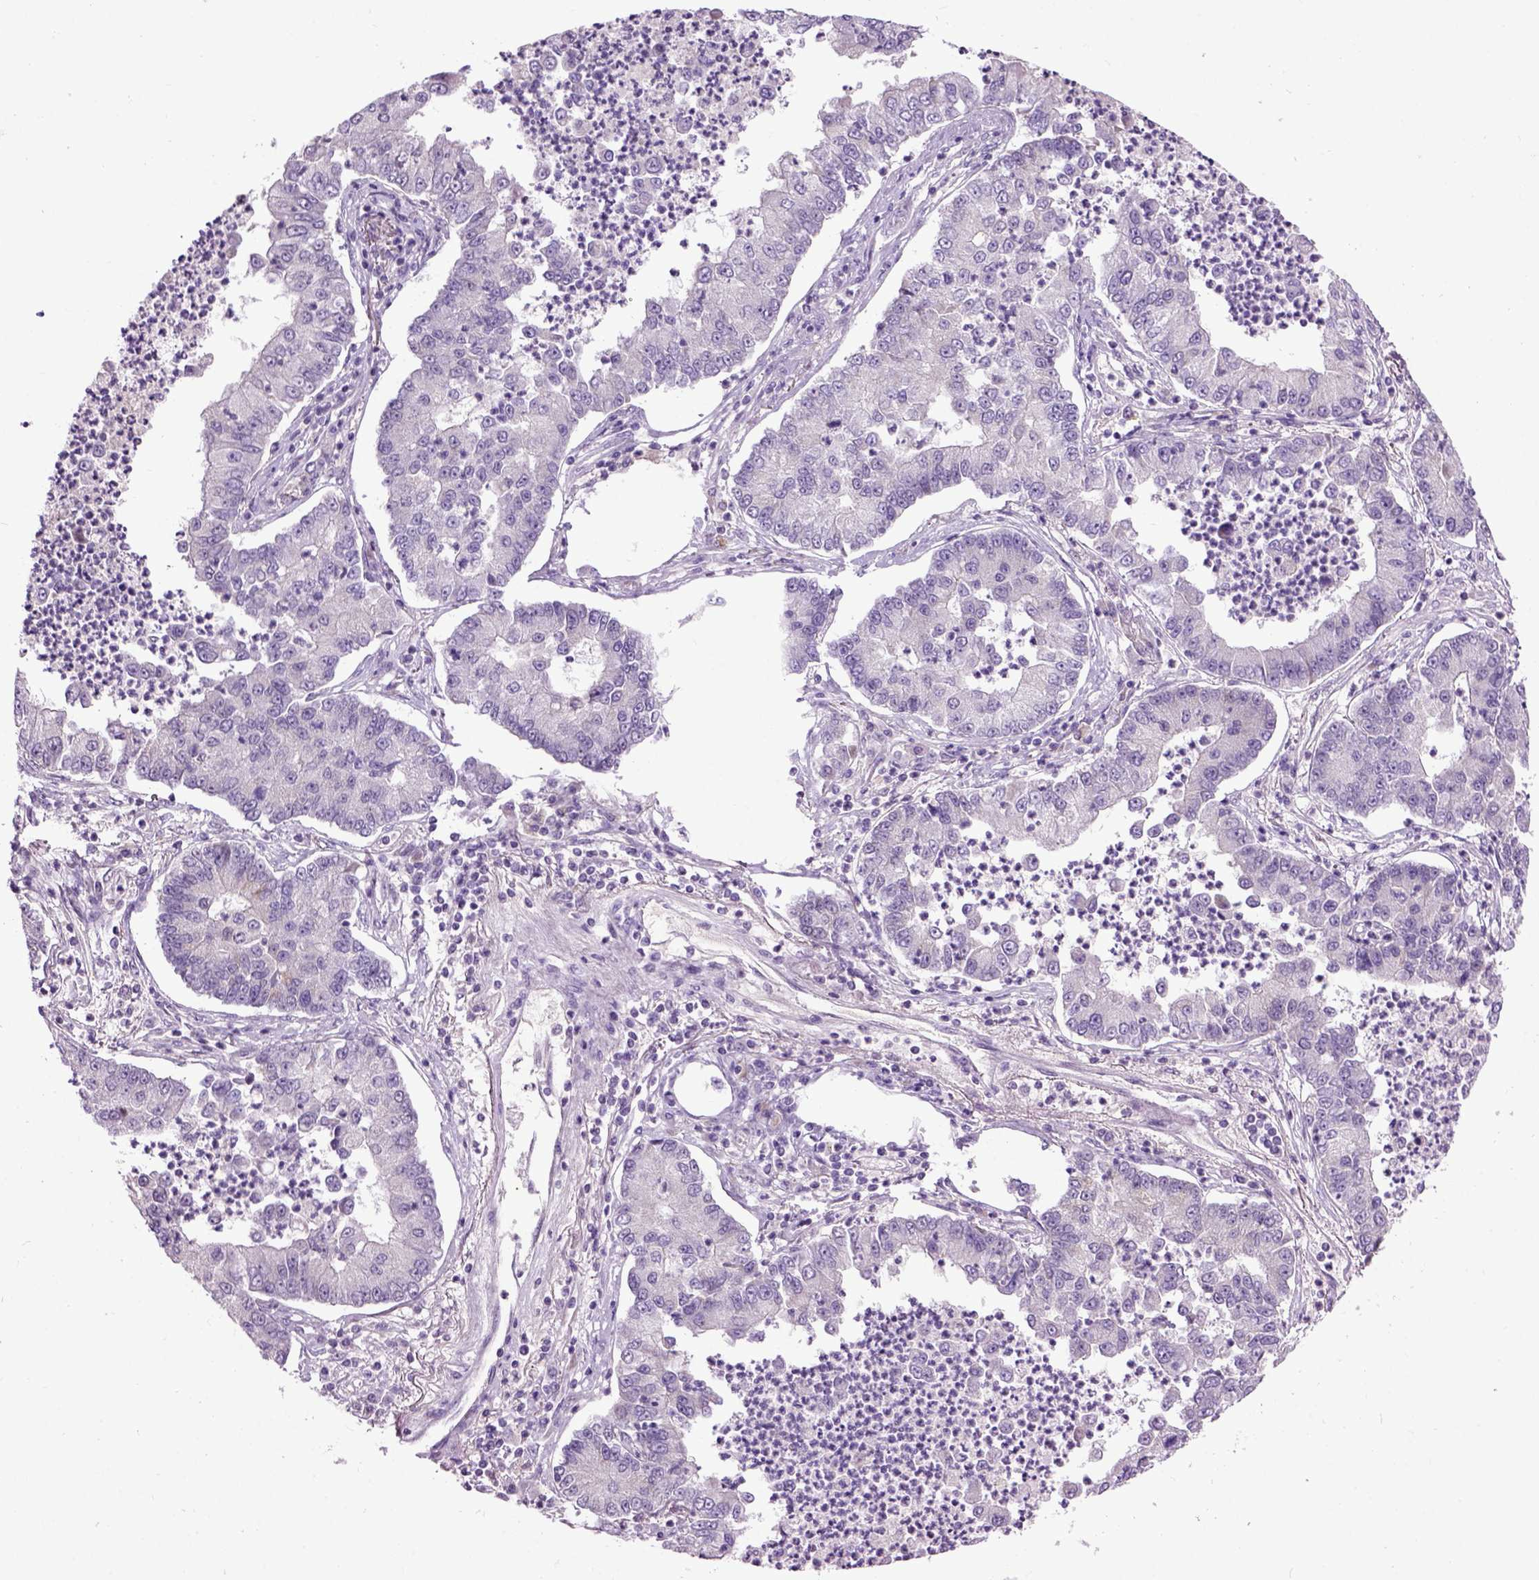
{"staining": {"intensity": "negative", "quantity": "none", "location": "none"}, "tissue": "lung cancer", "cell_type": "Tumor cells", "image_type": "cancer", "snomed": [{"axis": "morphology", "description": "Adenocarcinoma, NOS"}, {"axis": "topography", "description": "Lung"}], "caption": "IHC image of lung adenocarcinoma stained for a protein (brown), which exhibits no expression in tumor cells. (DAB (3,3'-diaminobenzidine) immunohistochemistry (IHC) with hematoxylin counter stain).", "gene": "EMILIN3", "patient": {"sex": "female", "age": 57}}